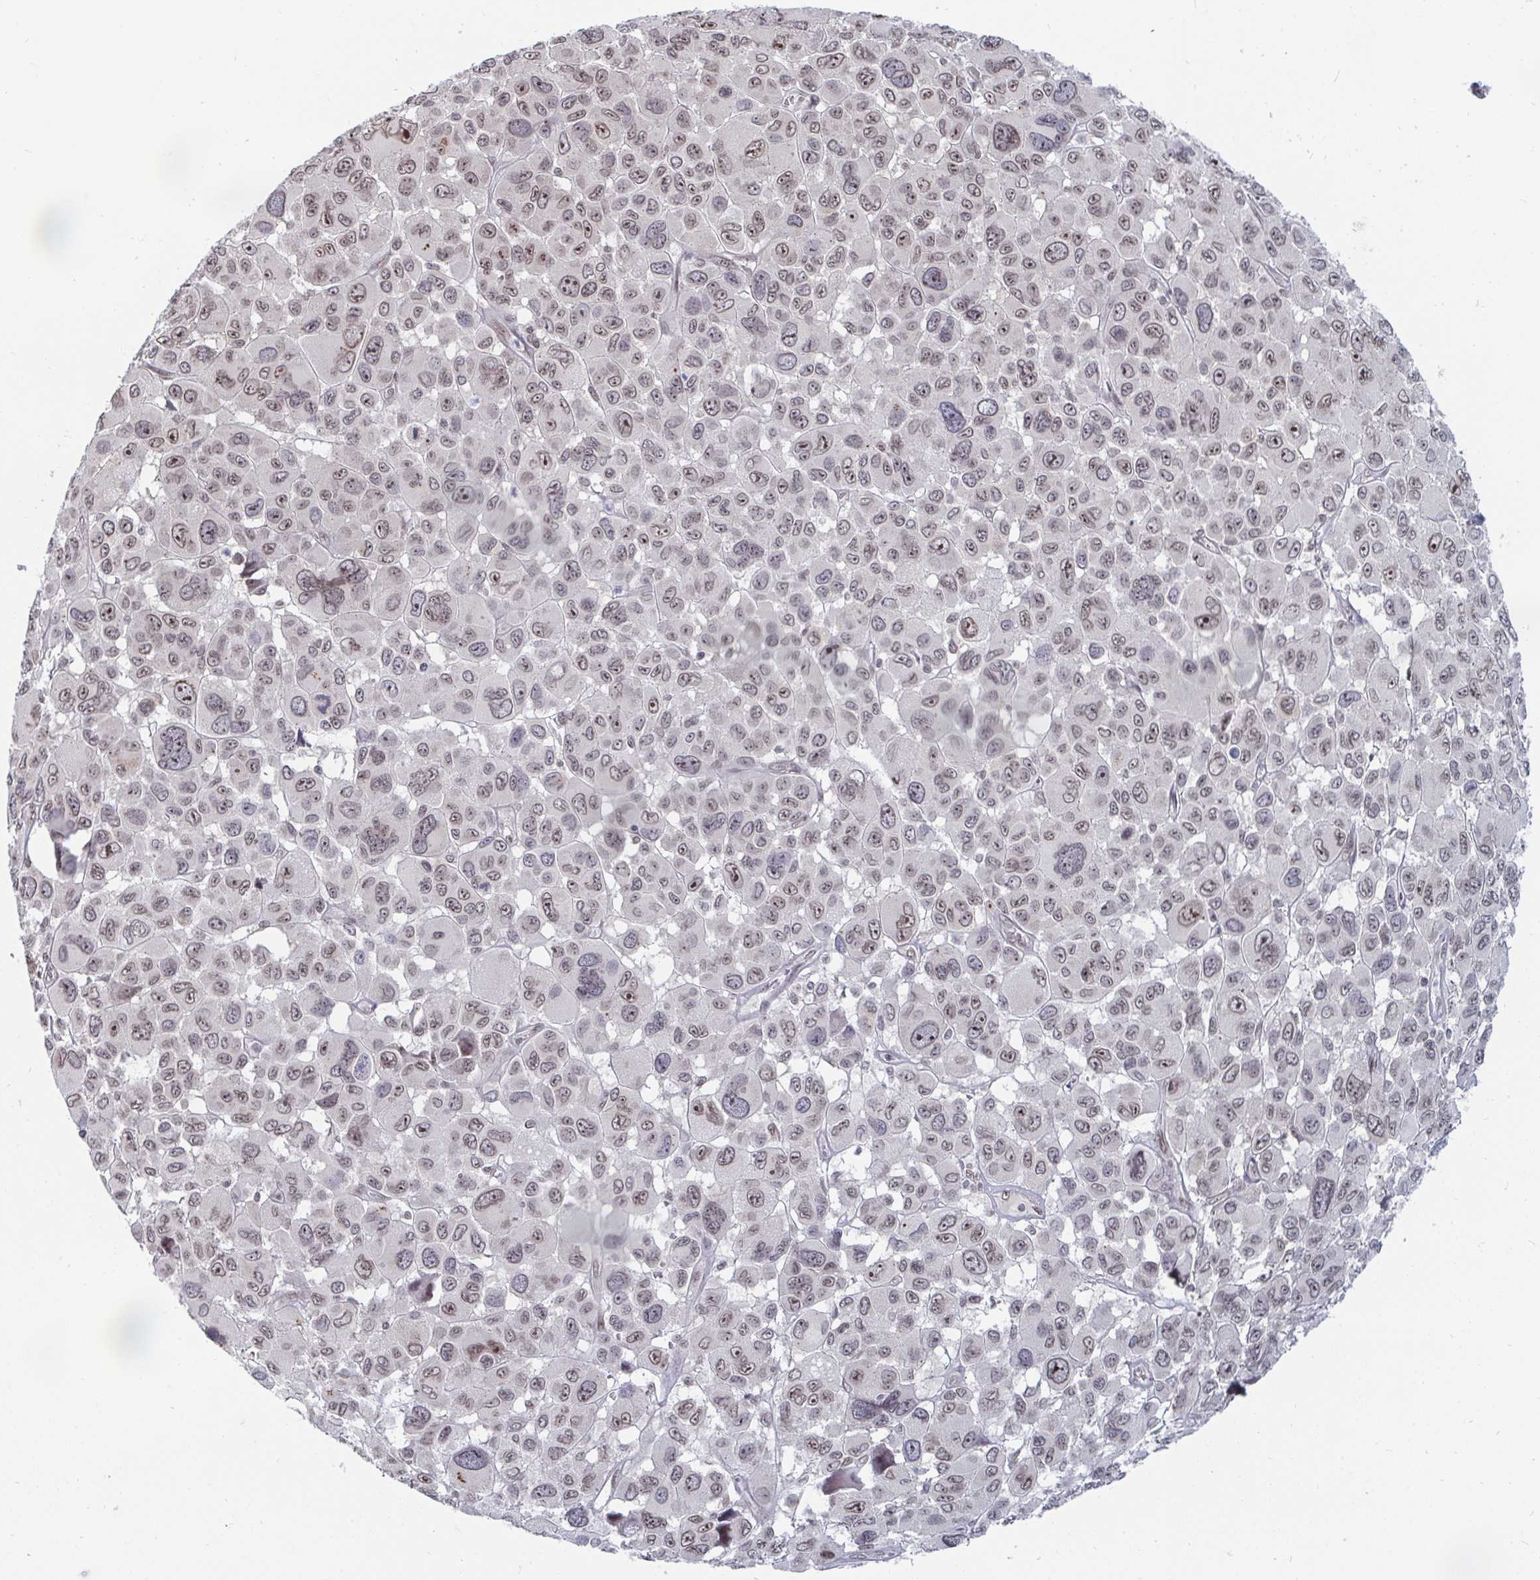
{"staining": {"intensity": "moderate", "quantity": "25%-75%", "location": "nuclear"}, "tissue": "melanoma", "cell_type": "Tumor cells", "image_type": "cancer", "snomed": [{"axis": "morphology", "description": "Malignant melanoma, NOS"}, {"axis": "topography", "description": "Skin"}], "caption": "Immunohistochemistry of melanoma displays medium levels of moderate nuclear positivity in approximately 25%-75% of tumor cells.", "gene": "TRIP12", "patient": {"sex": "female", "age": 66}}